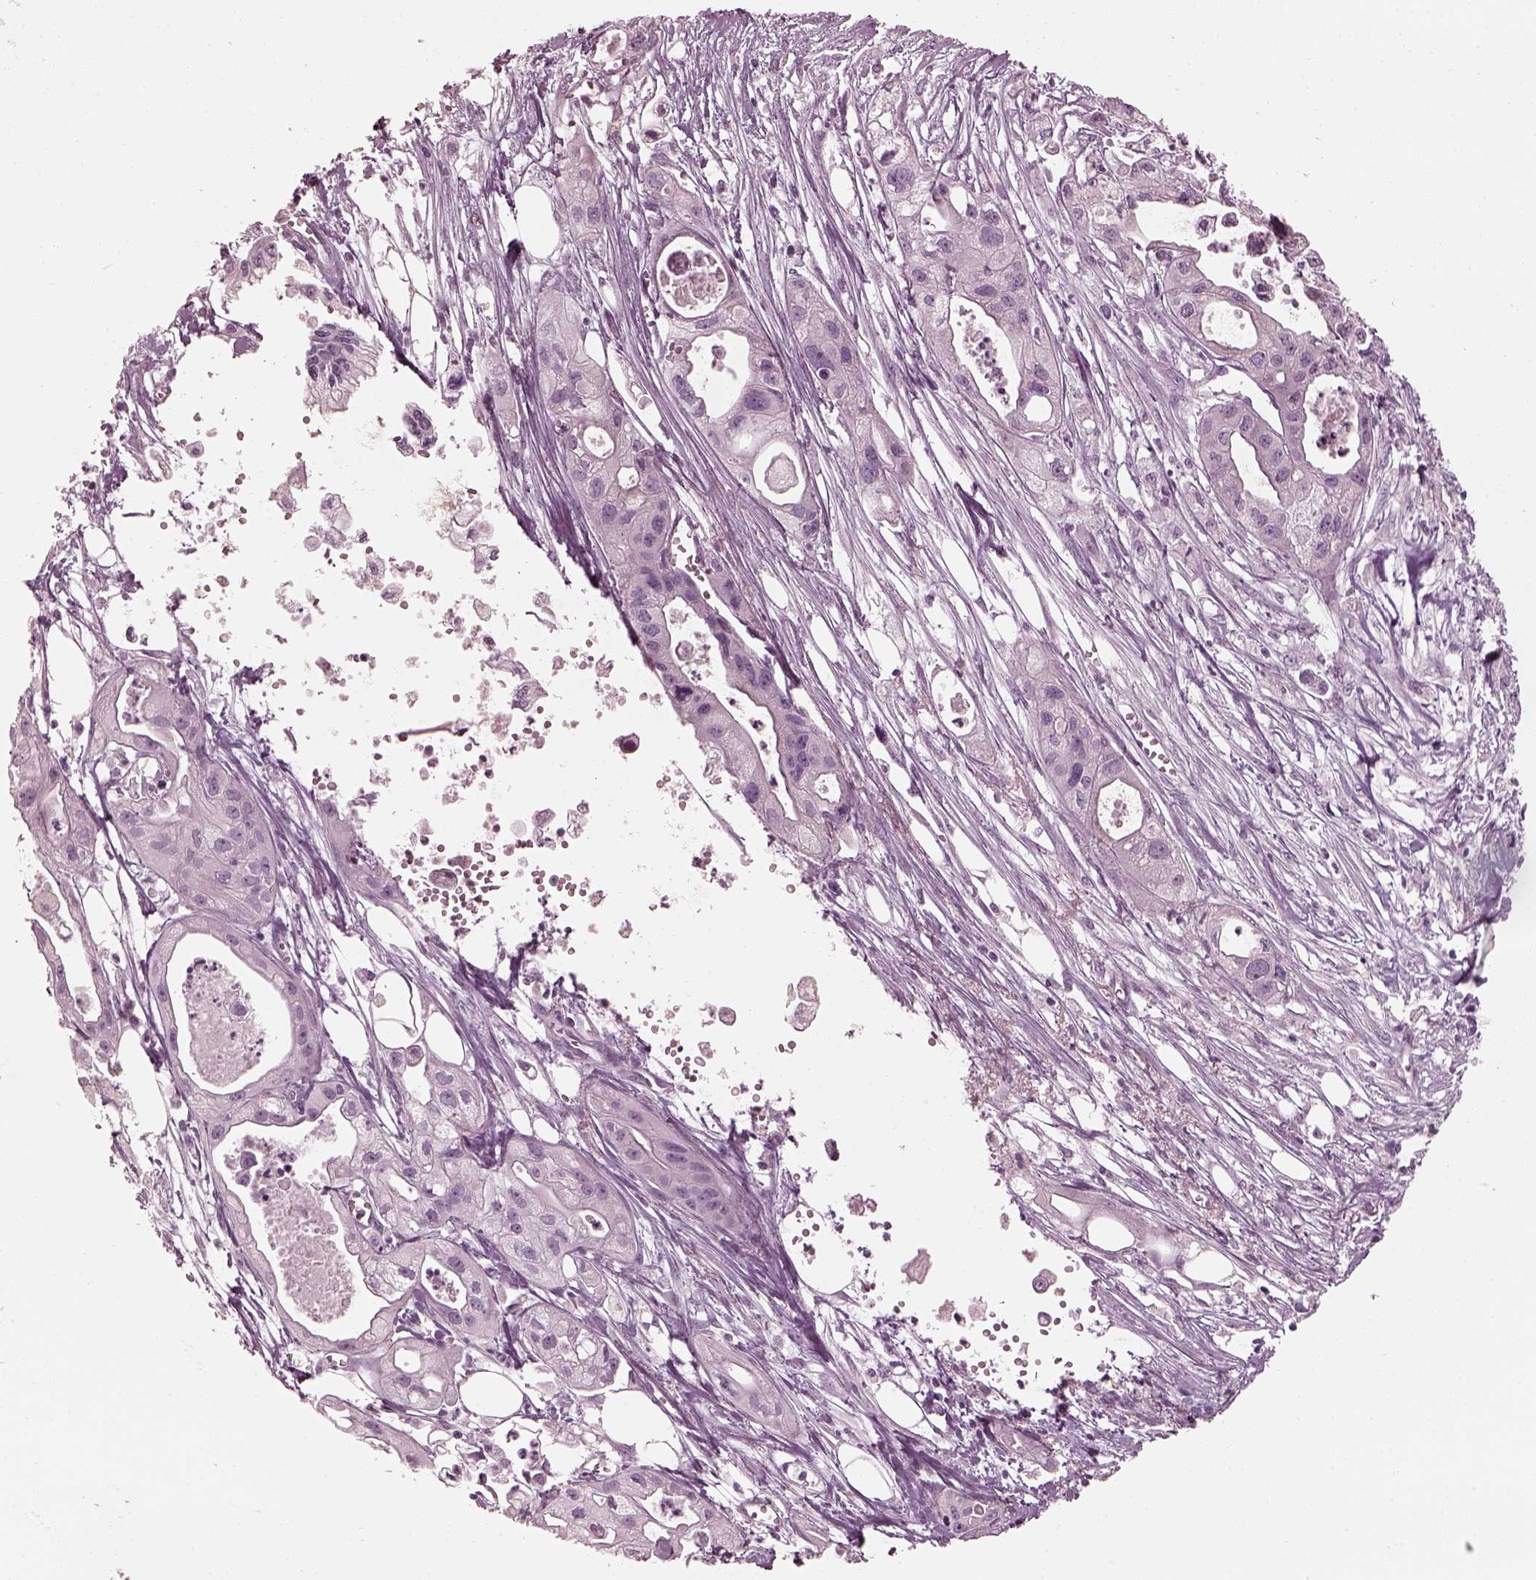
{"staining": {"intensity": "negative", "quantity": "none", "location": "none"}, "tissue": "pancreatic cancer", "cell_type": "Tumor cells", "image_type": "cancer", "snomed": [{"axis": "morphology", "description": "Adenocarcinoma, NOS"}, {"axis": "topography", "description": "Pancreas"}], "caption": "A high-resolution micrograph shows immunohistochemistry (IHC) staining of pancreatic adenocarcinoma, which demonstrates no significant expression in tumor cells. The staining is performed using DAB brown chromogen with nuclei counter-stained in using hematoxylin.", "gene": "SAXO2", "patient": {"sex": "male", "age": 70}}